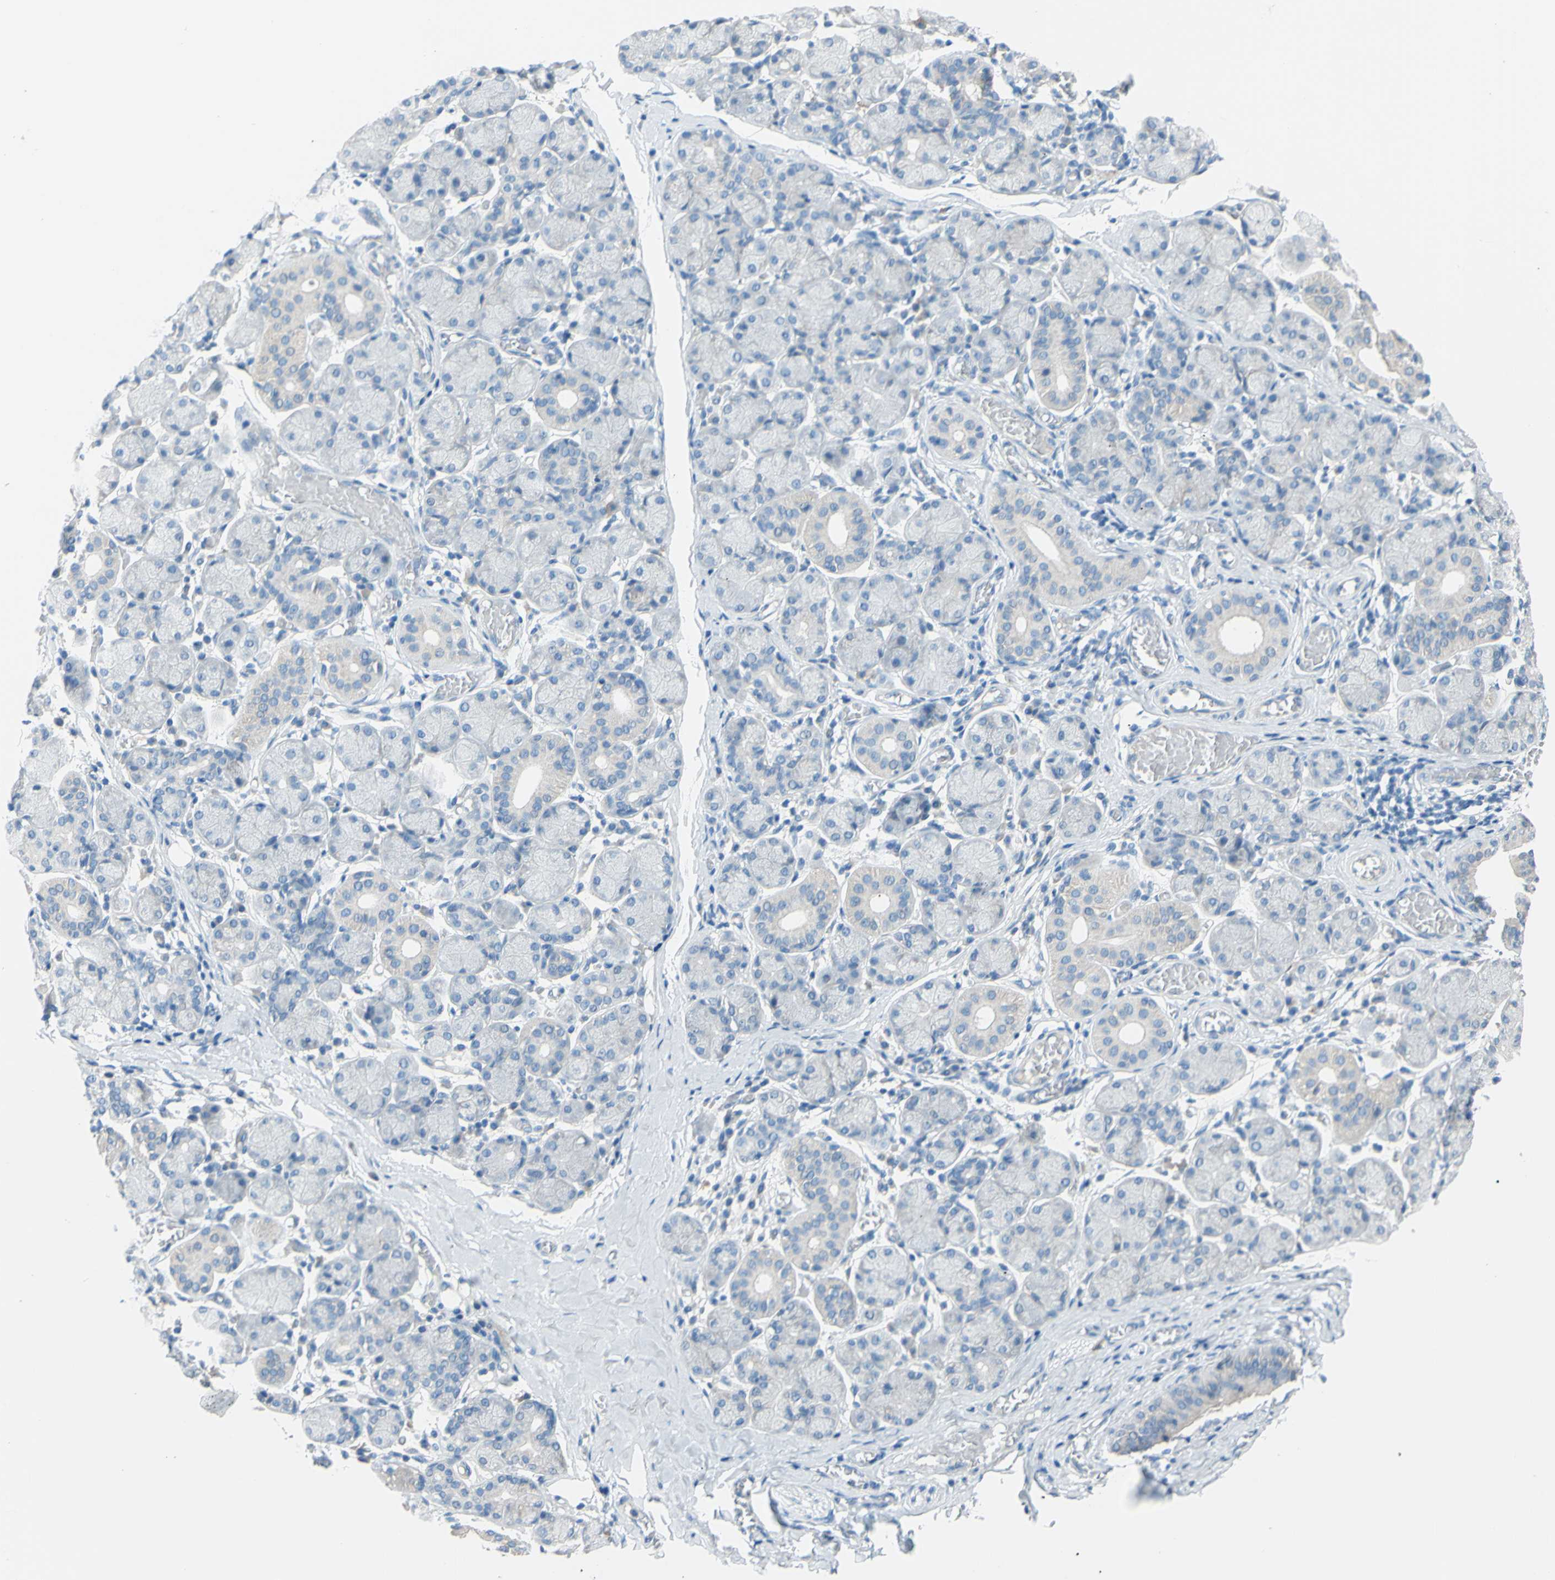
{"staining": {"intensity": "negative", "quantity": "none", "location": "none"}, "tissue": "salivary gland", "cell_type": "Glandular cells", "image_type": "normal", "snomed": [{"axis": "morphology", "description": "Normal tissue, NOS"}, {"axis": "topography", "description": "Salivary gland"}], "caption": "Salivary gland was stained to show a protein in brown. There is no significant expression in glandular cells. (Brightfield microscopy of DAB immunohistochemistry (IHC) at high magnification).", "gene": "SLC1A2", "patient": {"sex": "female", "age": 24}}